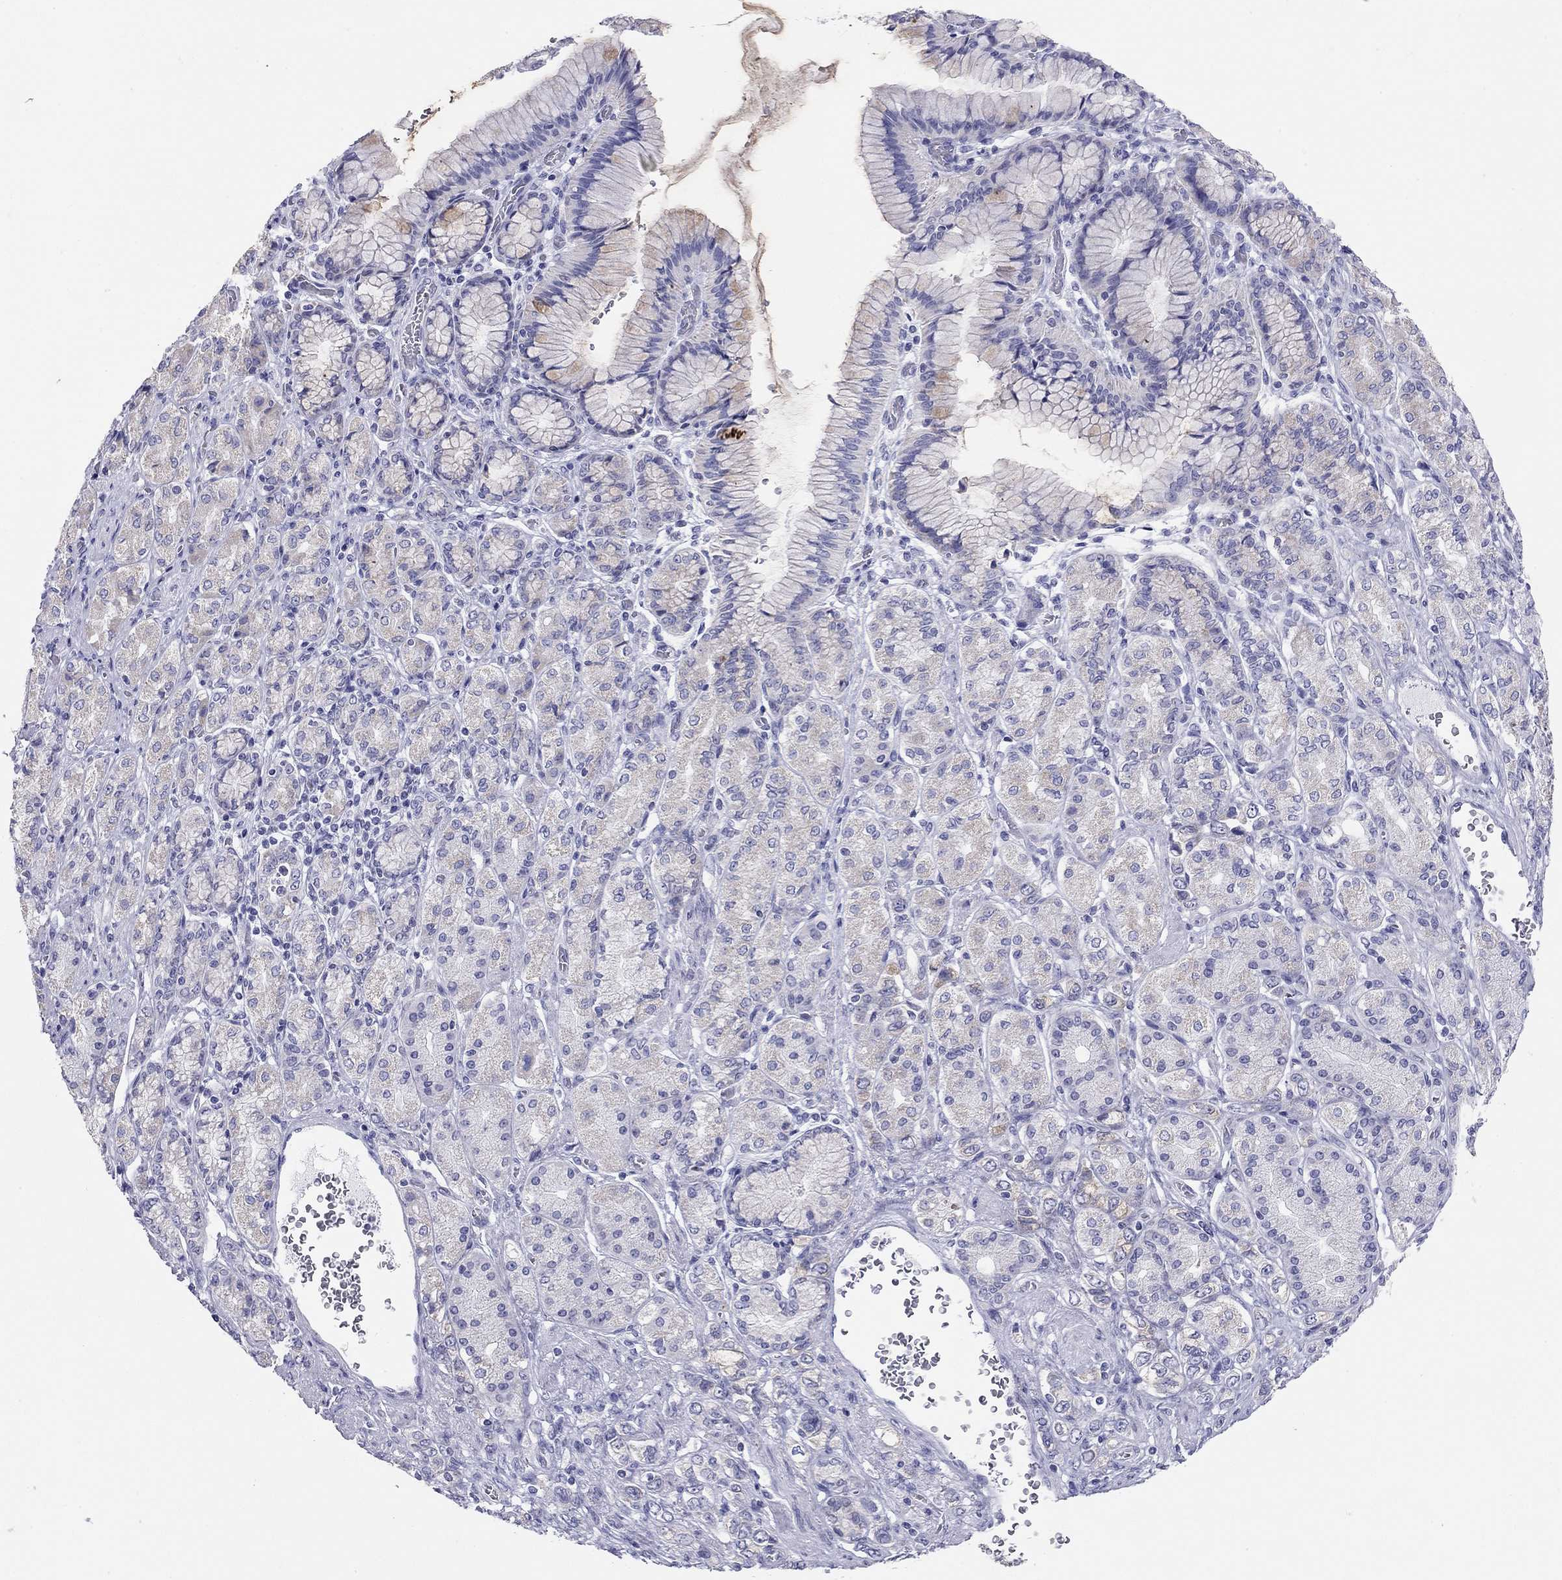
{"staining": {"intensity": "negative", "quantity": "none", "location": "none"}, "tissue": "stomach cancer", "cell_type": "Tumor cells", "image_type": "cancer", "snomed": [{"axis": "morphology", "description": "Normal tissue, NOS"}, {"axis": "morphology", "description": "Adenocarcinoma, NOS"}, {"axis": "morphology", "description": "Adenocarcinoma, High grade"}, {"axis": "topography", "description": "Stomach, upper"}, {"axis": "topography", "description": "Stomach"}], "caption": "Immunohistochemical staining of stomach cancer (adenocarcinoma) shows no significant expression in tumor cells.", "gene": "DPY19L2", "patient": {"sex": "female", "age": 65}}